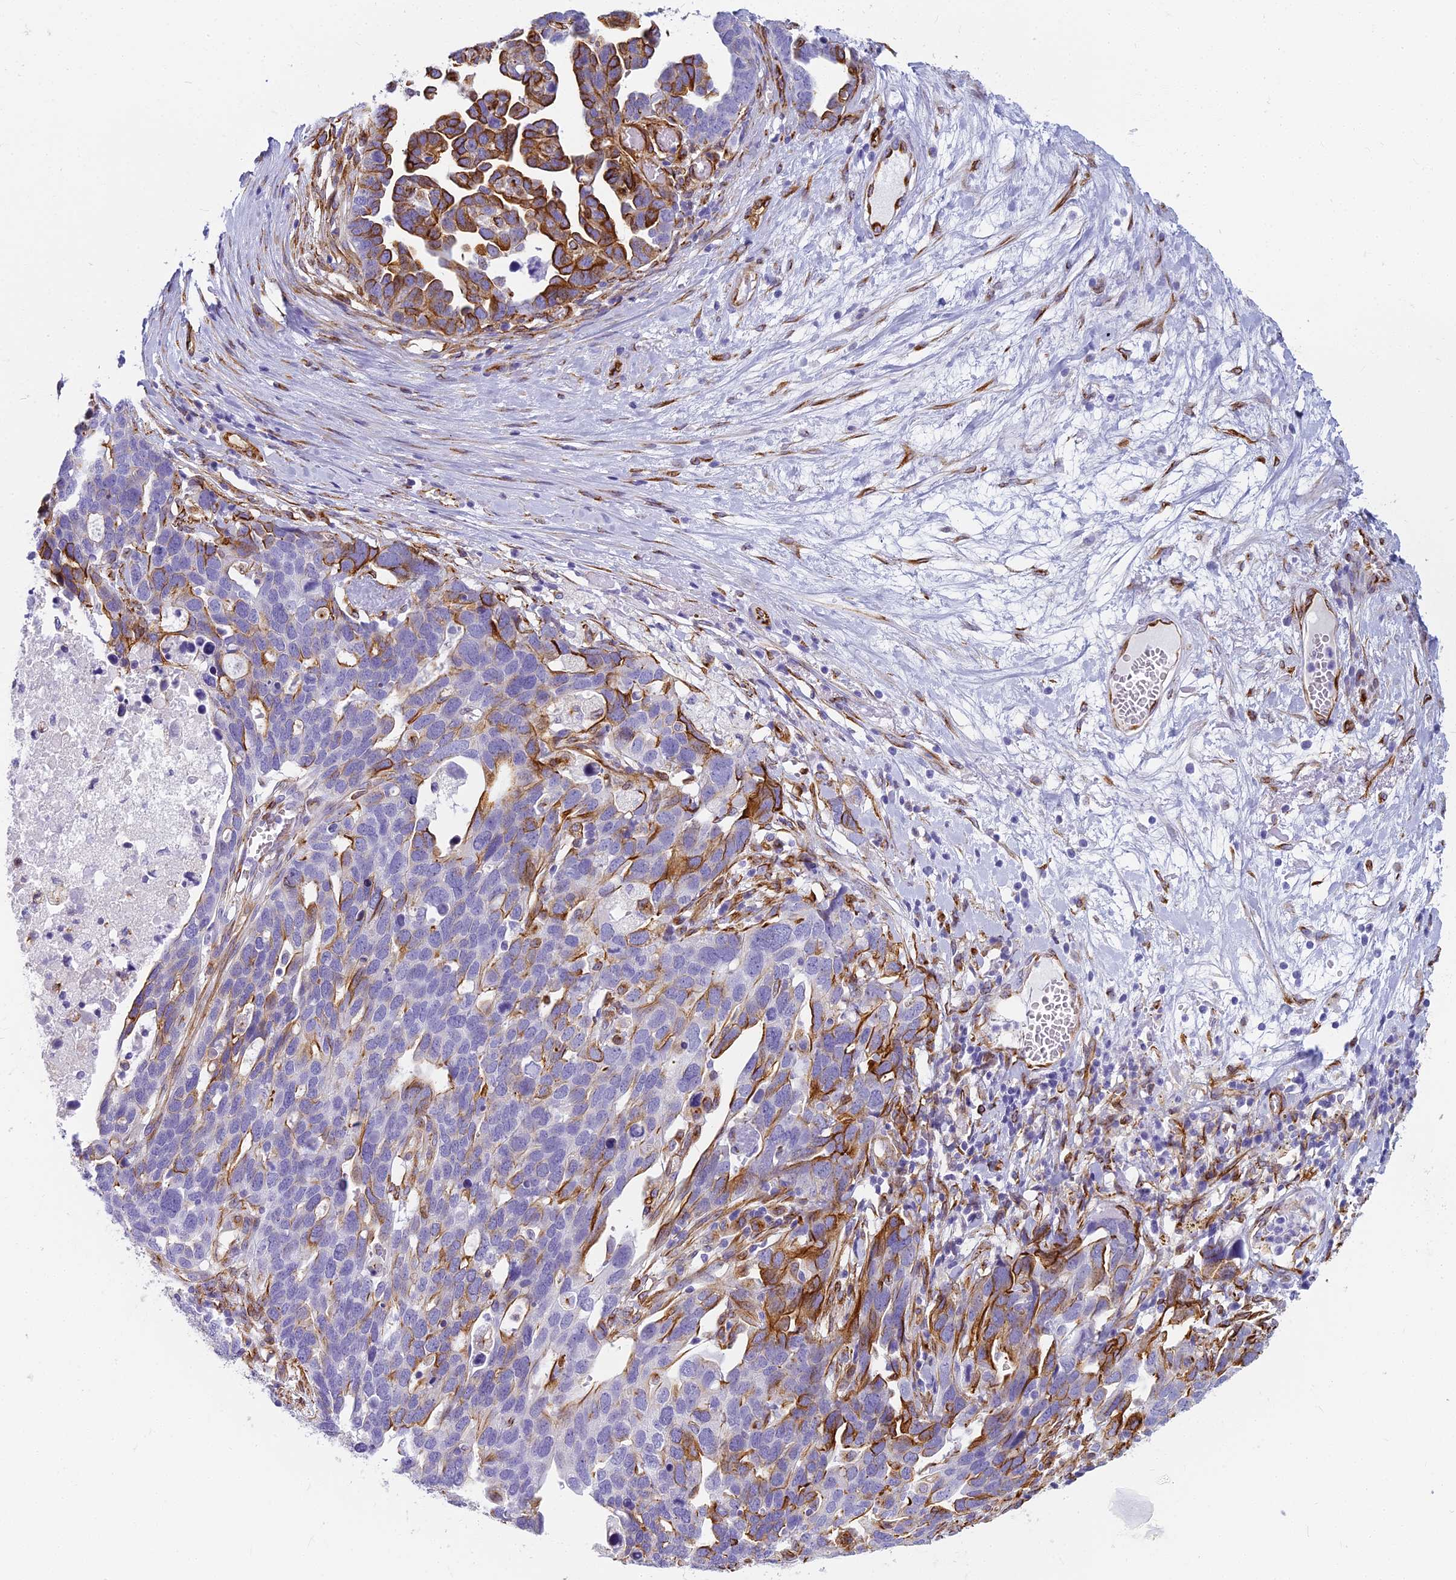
{"staining": {"intensity": "strong", "quantity": "<25%", "location": "cytoplasmic/membranous"}, "tissue": "ovarian cancer", "cell_type": "Tumor cells", "image_type": "cancer", "snomed": [{"axis": "morphology", "description": "Cystadenocarcinoma, serous, NOS"}, {"axis": "topography", "description": "Ovary"}], "caption": "Strong cytoplasmic/membranous protein staining is appreciated in about <25% of tumor cells in serous cystadenocarcinoma (ovarian). The staining was performed using DAB to visualize the protein expression in brown, while the nuclei were stained in blue with hematoxylin (Magnification: 20x).", "gene": "EVI2A", "patient": {"sex": "female", "age": 54}}